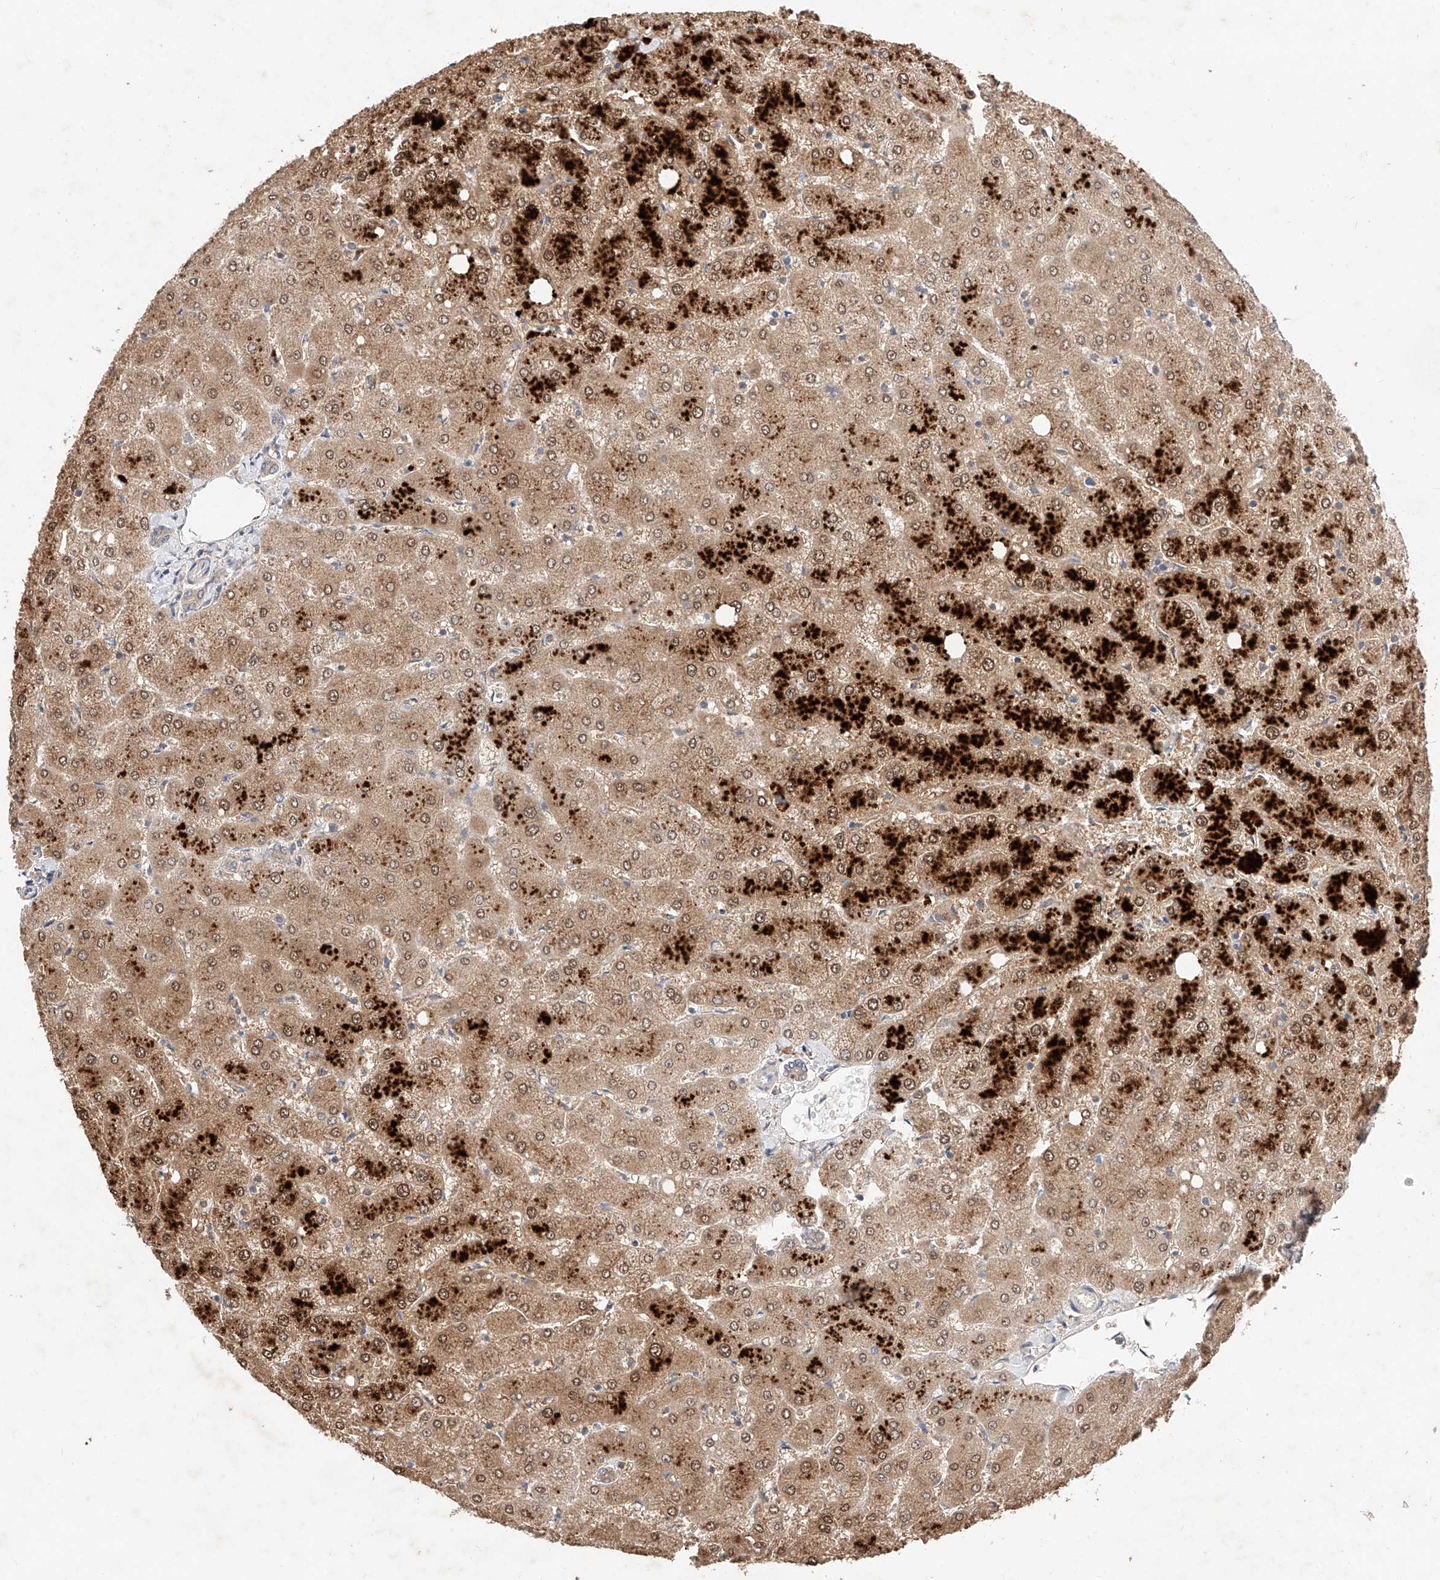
{"staining": {"intensity": "weak", "quantity": "25%-75%", "location": "cytoplasmic/membranous"}, "tissue": "liver", "cell_type": "Cholangiocytes", "image_type": "normal", "snomed": [{"axis": "morphology", "description": "Normal tissue, NOS"}, {"axis": "topography", "description": "Liver"}], "caption": "Immunohistochemistry (IHC) image of normal liver stained for a protein (brown), which exhibits low levels of weak cytoplasmic/membranous positivity in about 25%-75% of cholangiocytes.", "gene": "ZSCAN4", "patient": {"sex": "female", "age": 54}}